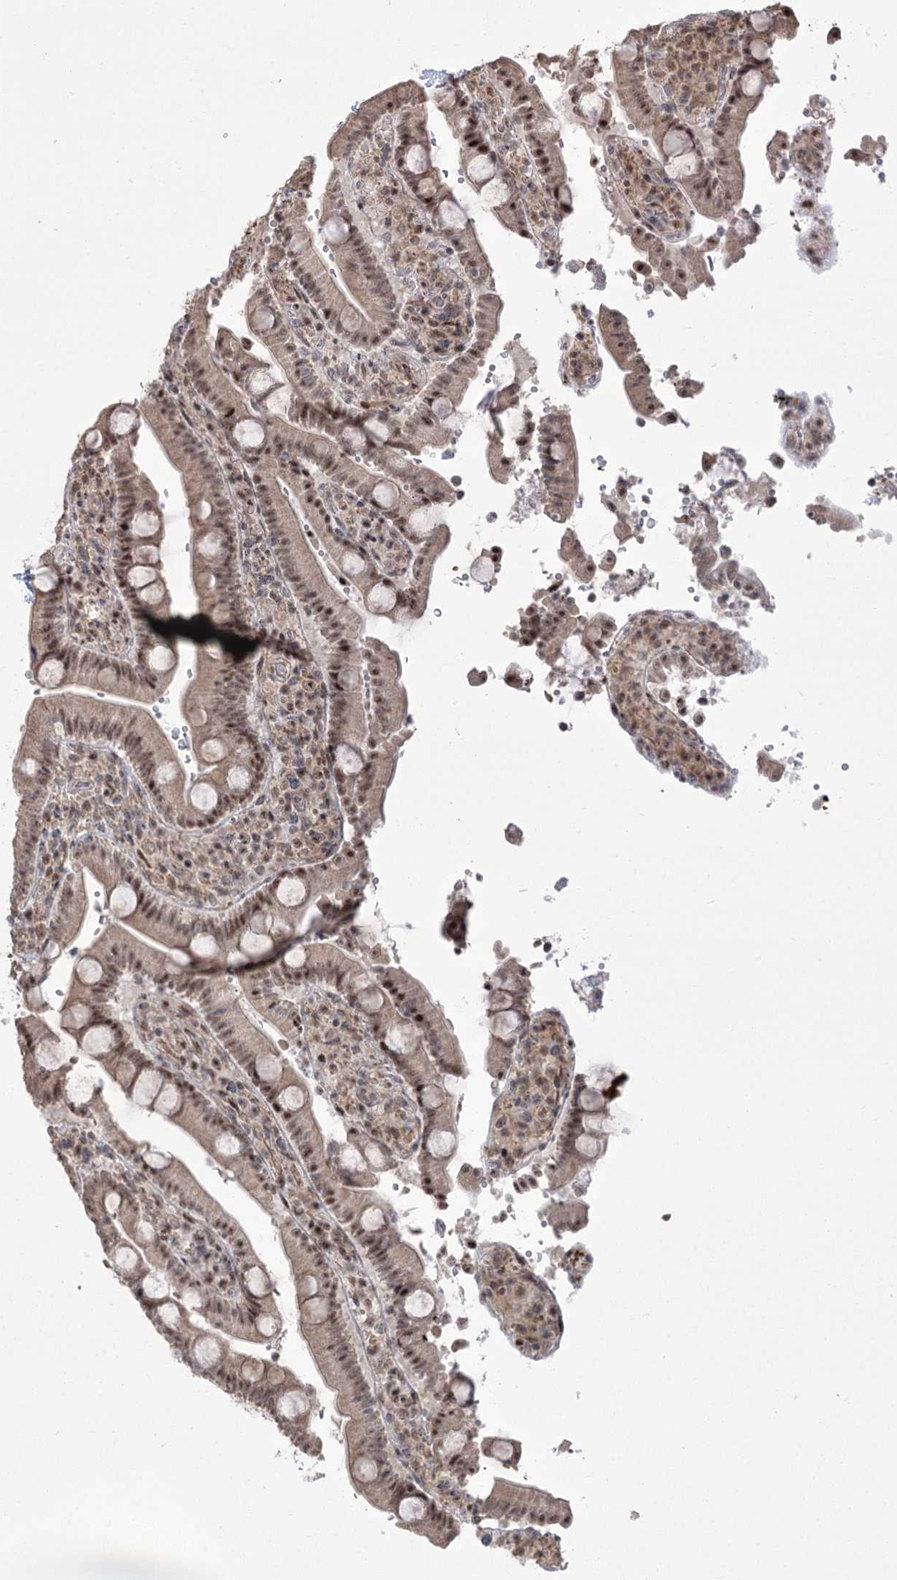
{"staining": {"intensity": "moderate", "quantity": ">75%", "location": "nuclear"}, "tissue": "duodenum", "cell_type": "Glandular cells", "image_type": "normal", "snomed": [{"axis": "morphology", "description": "Normal tissue, NOS"}, {"axis": "topography", "description": "Small intestine, NOS"}], "caption": "Moderate nuclear staining for a protein is appreciated in about >75% of glandular cells of benign duodenum using immunohistochemistry (IHC).", "gene": "WBP1L", "patient": {"sex": "female", "age": 71}}